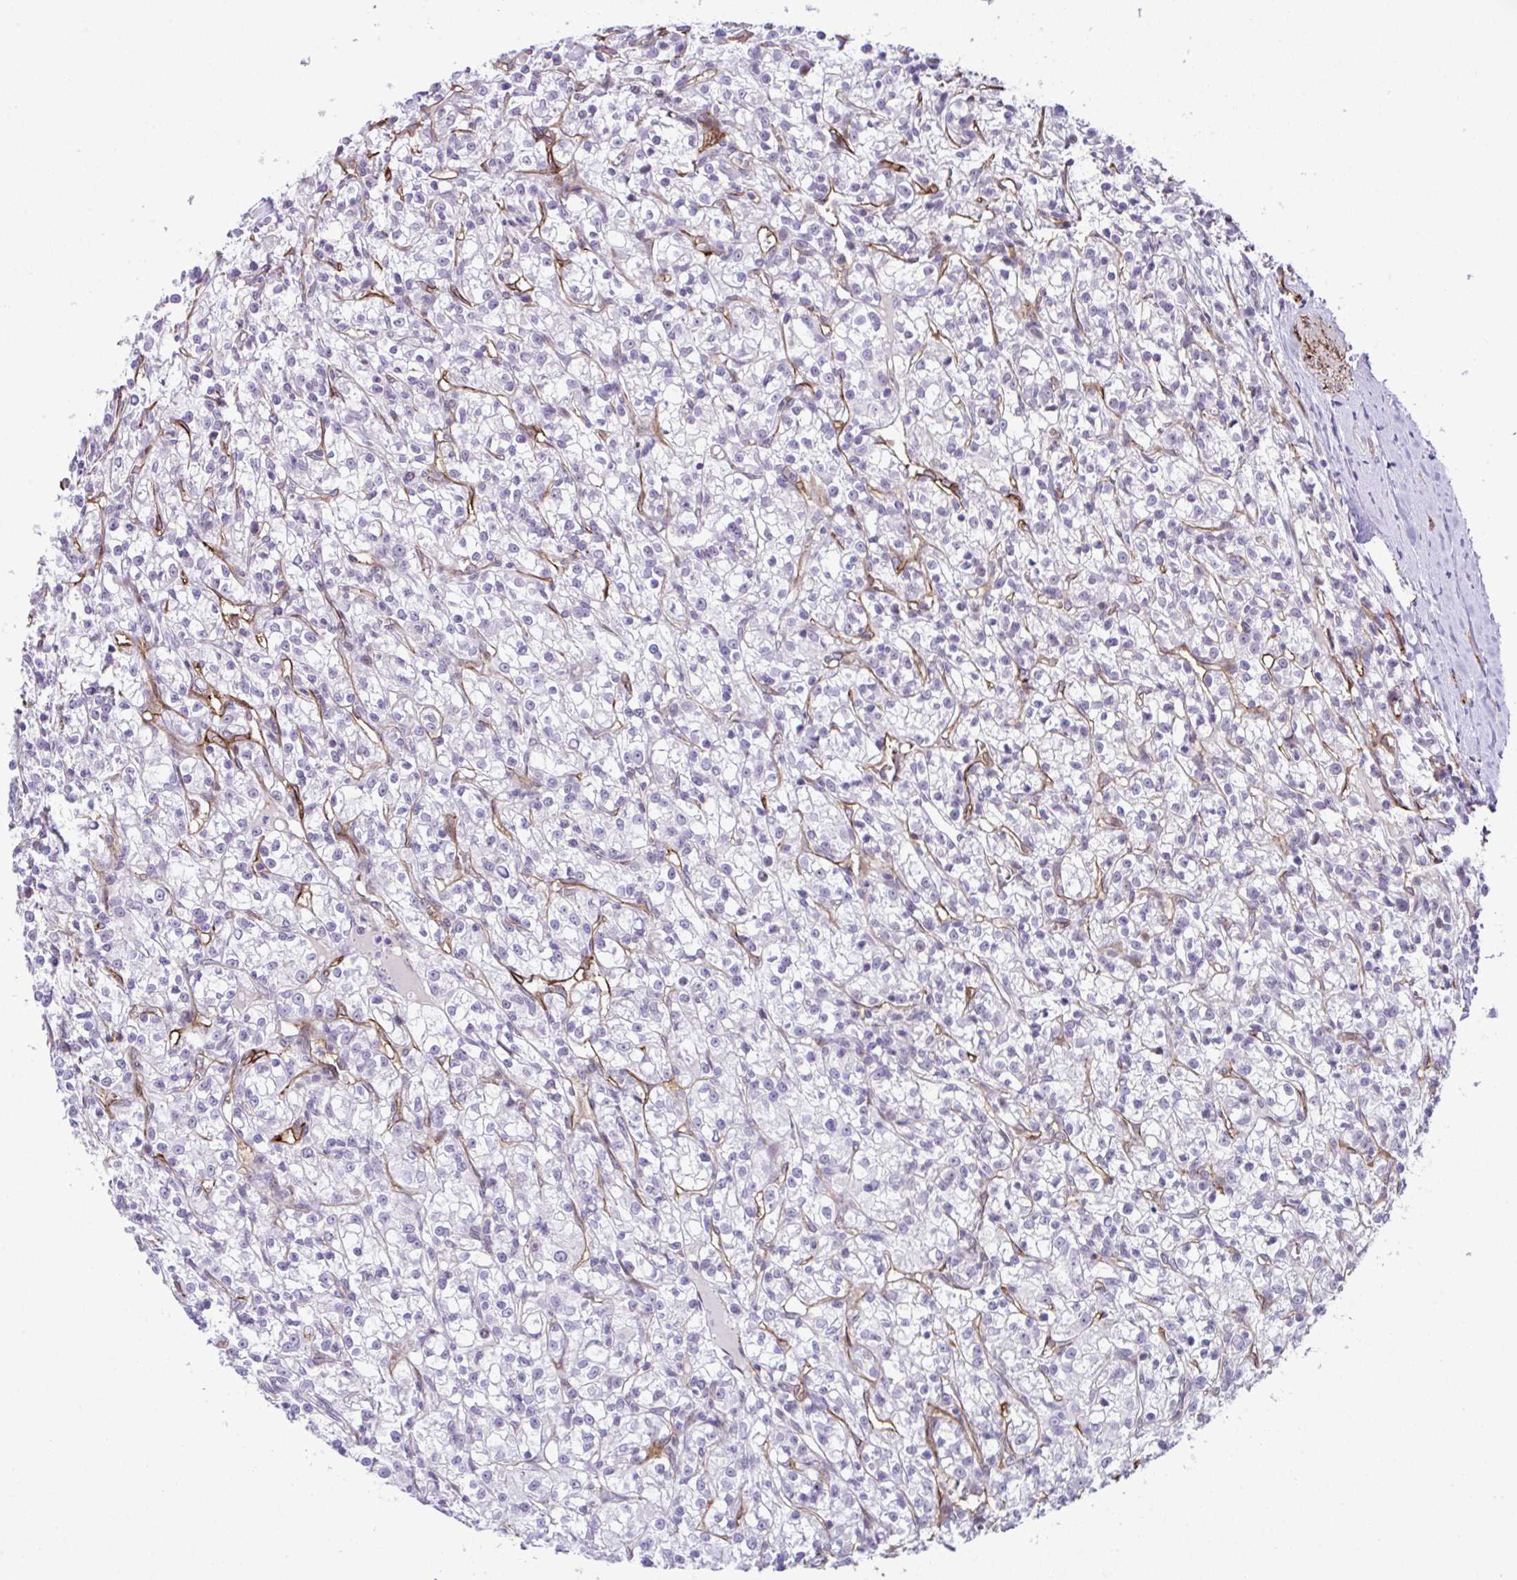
{"staining": {"intensity": "negative", "quantity": "none", "location": "none"}, "tissue": "renal cancer", "cell_type": "Tumor cells", "image_type": "cancer", "snomed": [{"axis": "morphology", "description": "Adenocarcinoma, NOS"}, {"axis": "topography", "description": "Kidney"}], "caption": "Immunohistochemical staining of renal cancer reveals no significant staining in tumor cells.", "gene": "FBXO34", "patient": {"sex": "female", "age": 59}}